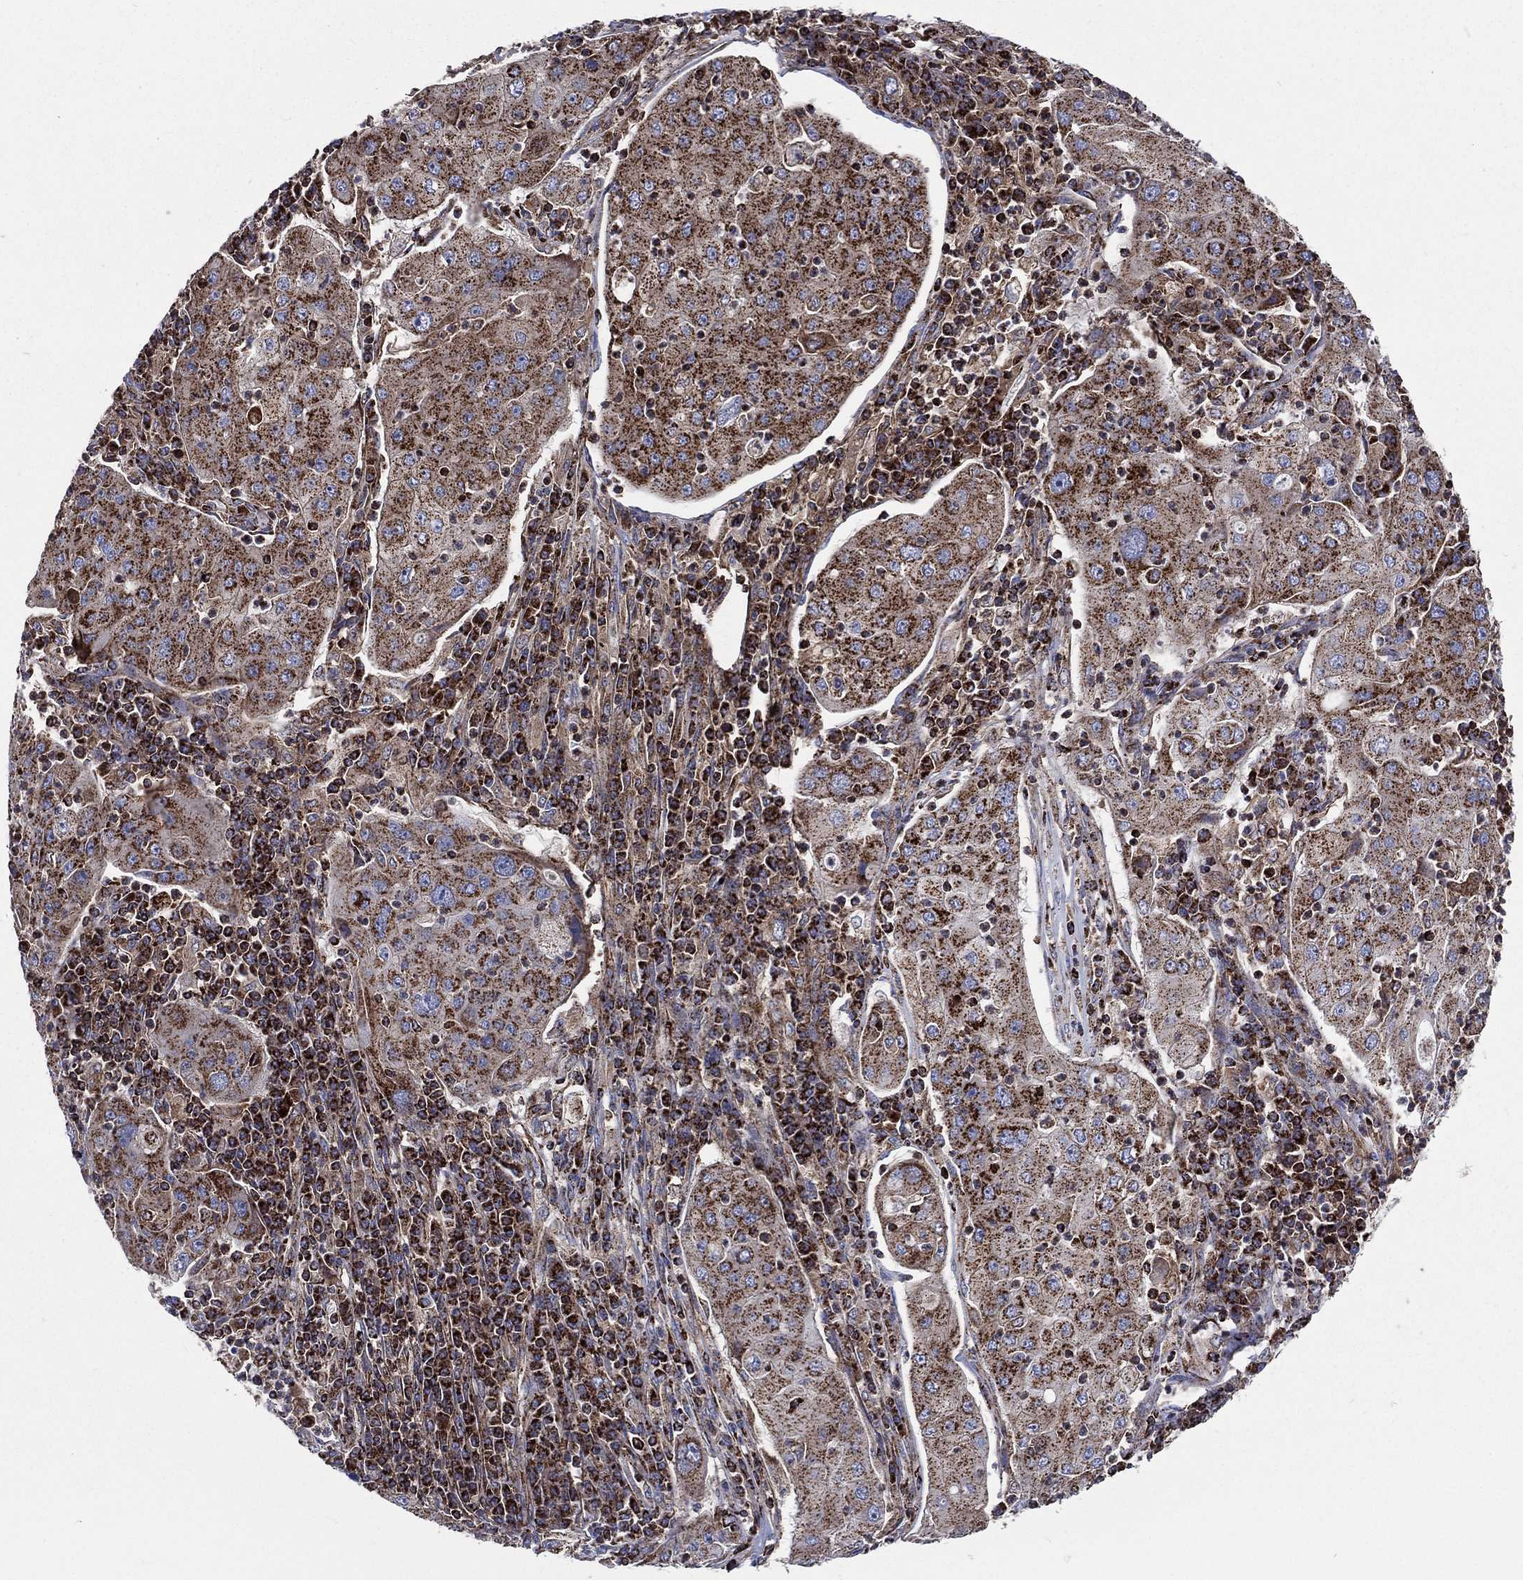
{"staining": {"intensity": "strong", "quantity": ">75%", "location": "cytoplasmic/membranous"}, "tissue": "lung cancer", "cell_type": "Tumor cells", "image_type": "cancer", "snomed": [{"axis": "morphology", "description": "Squamous cell carcinoma, NOS"}, {"axis": "topography", "description": "Lung"}], "caption": "A photomicrograph showing strong cytoplasmic/membranous positivity in approximately >75% of tumor cells in lung cancer (squamous cell carcinoma), as visualized by brown immunohistochemical staining.", "gene": "ANKRD37", "patient": {"sex": "female", "age": 59}}